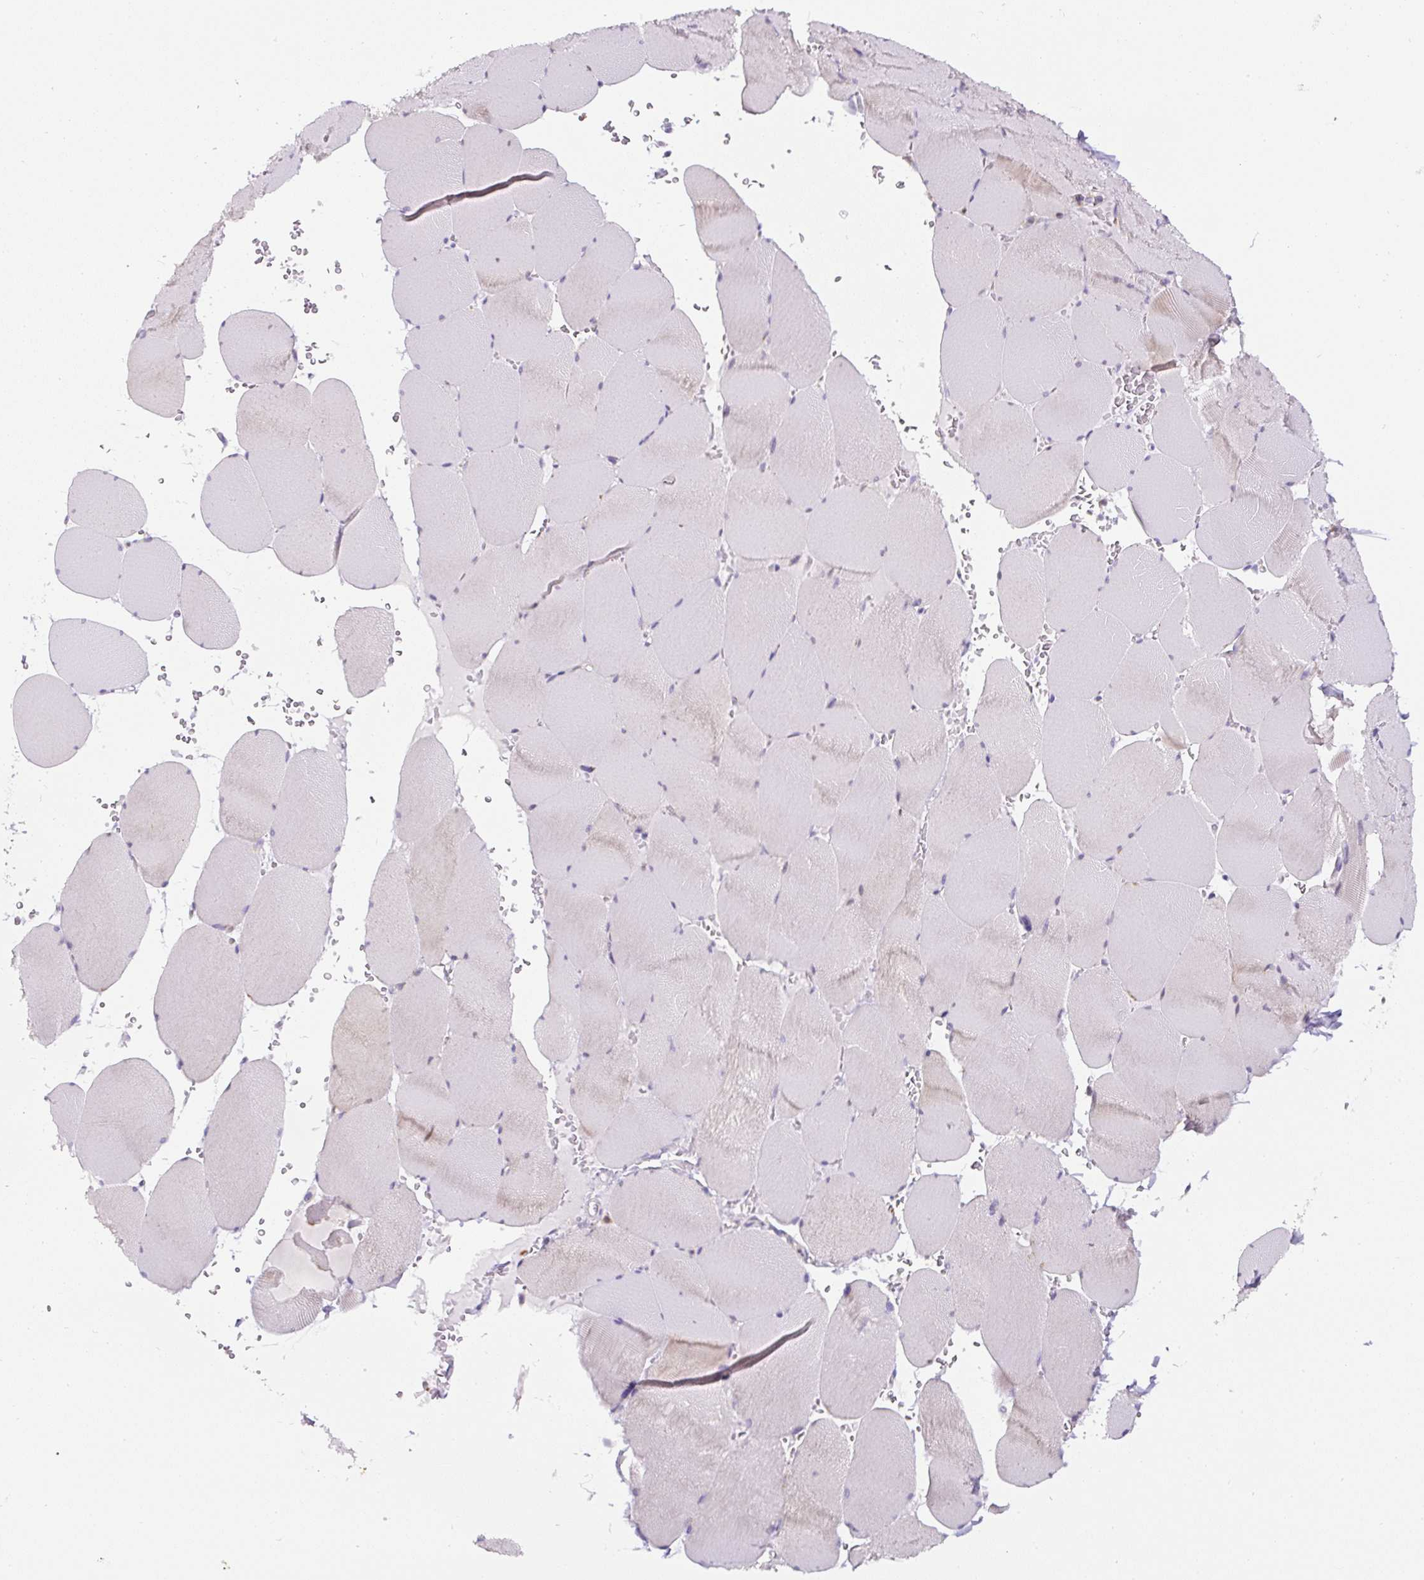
{"staining": {"intensity": "weak", "quantity": "<25%", "location": "cytoplasmic/membranous"}, "tissue": "skeletal muscle", "cell_type": "Myocytes", "image_type": "normal", "snomed": [{"axis": "morphology", "description": "Normal tissue, NOS"}, {"axis": "topography", "description": "Skeletal muscle"}, {"axis": "topography", "description": "Head-Neck"}], "caption": "A high-resolution micrograph shows IHC staining of benign skeletal muscle, which displays no significant expression in myocytes.", "gene": "HPS4", "patient": {"sex": "male", "age": 66}}